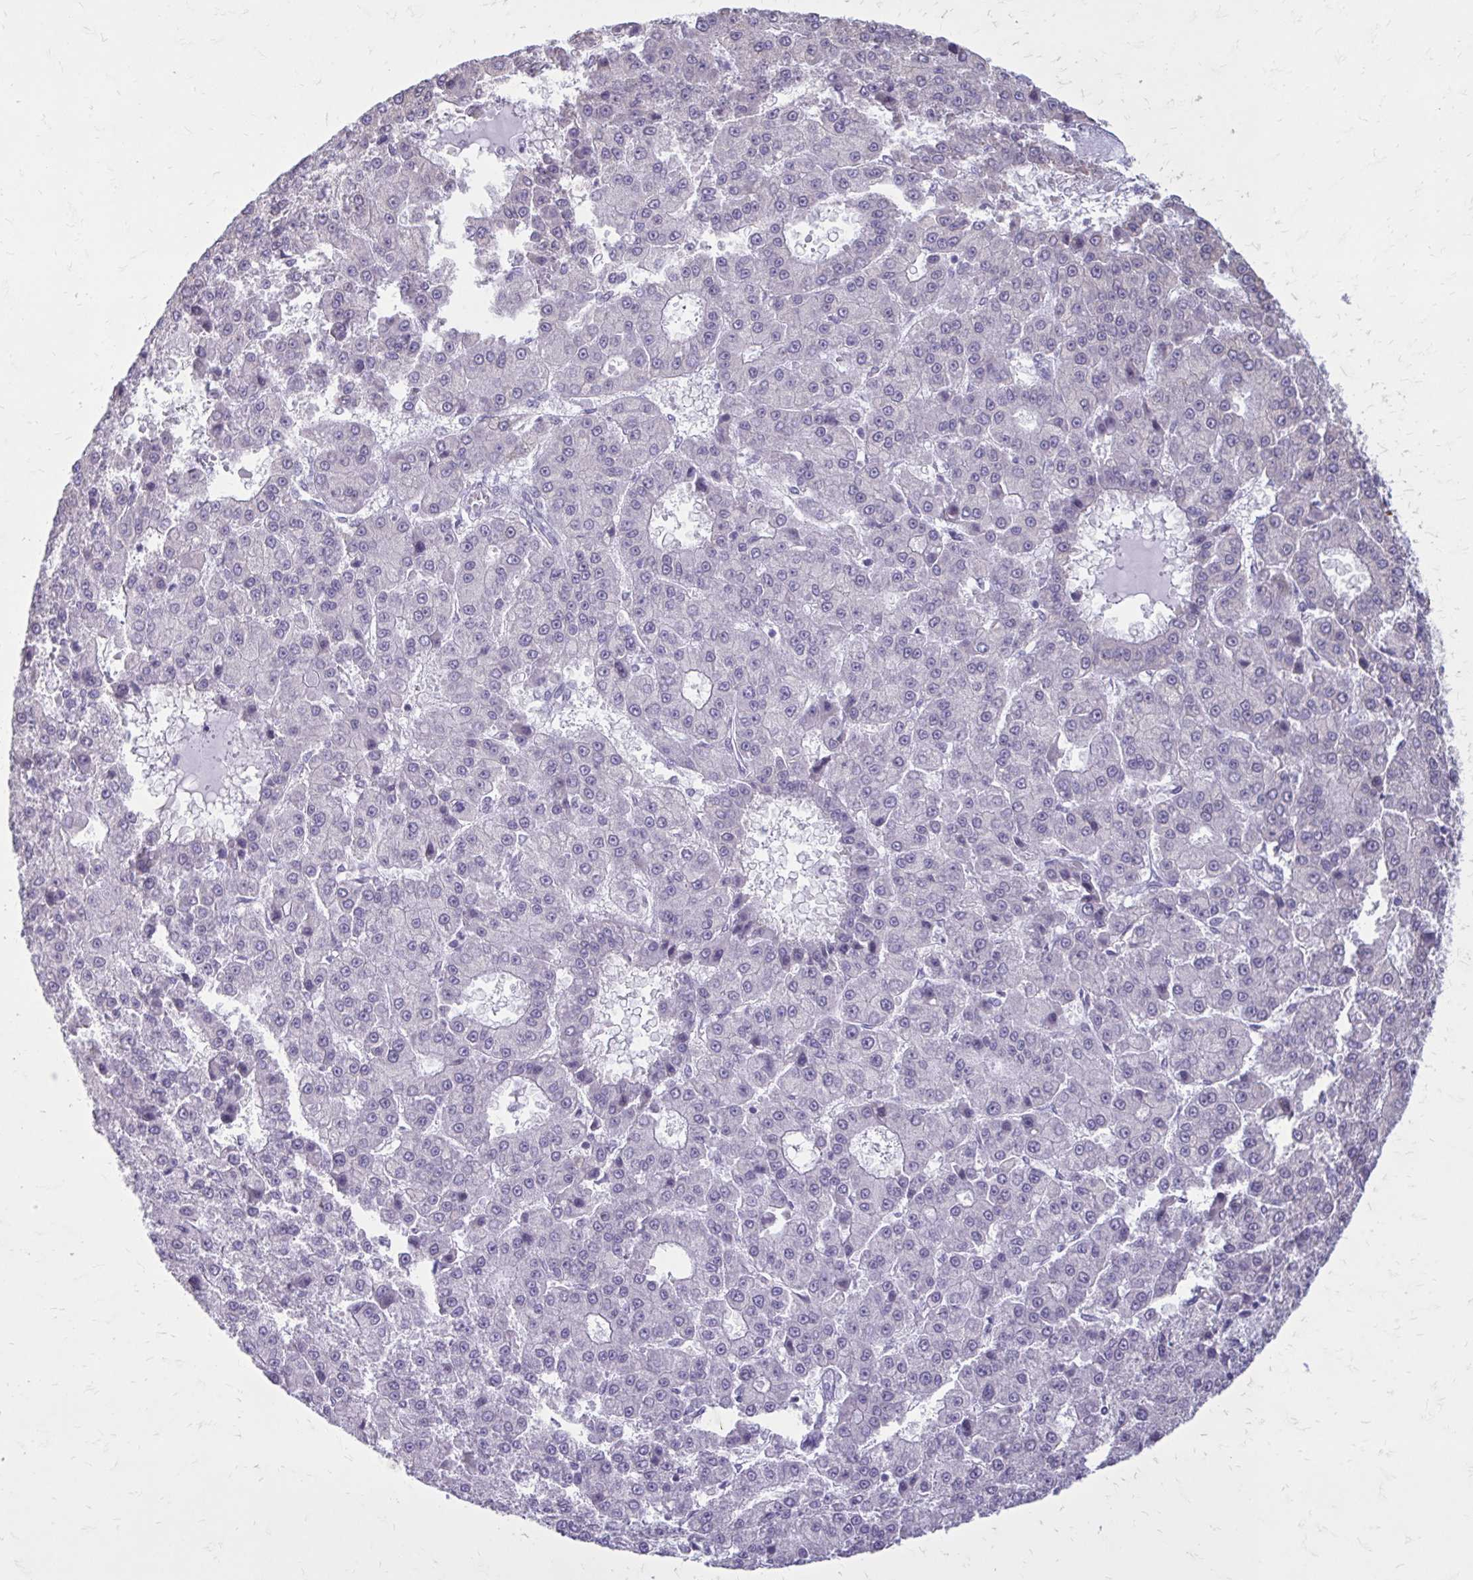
{"staining": {"intensity": "negative", "quantity": "none", "location": "none"}, "tissue": "liver cancer", "cell_type": "Tumor cells", "image_type": "cancer", "snomed": [{"axis": "morphology", "description": "Carcinoma, Hepatocellular, NOS"}, {"axis": "topography", "description": "Liver"}], "caption": "IHC of liver hepatocellular carcinoma exhibits no expression in tumor cells. The staining is performed using DAB brown chromogen with nuclei counter-stained in using hematoxylin.", "gene": "PROSER1", "patient": {"sex": "male", "age": 70}}